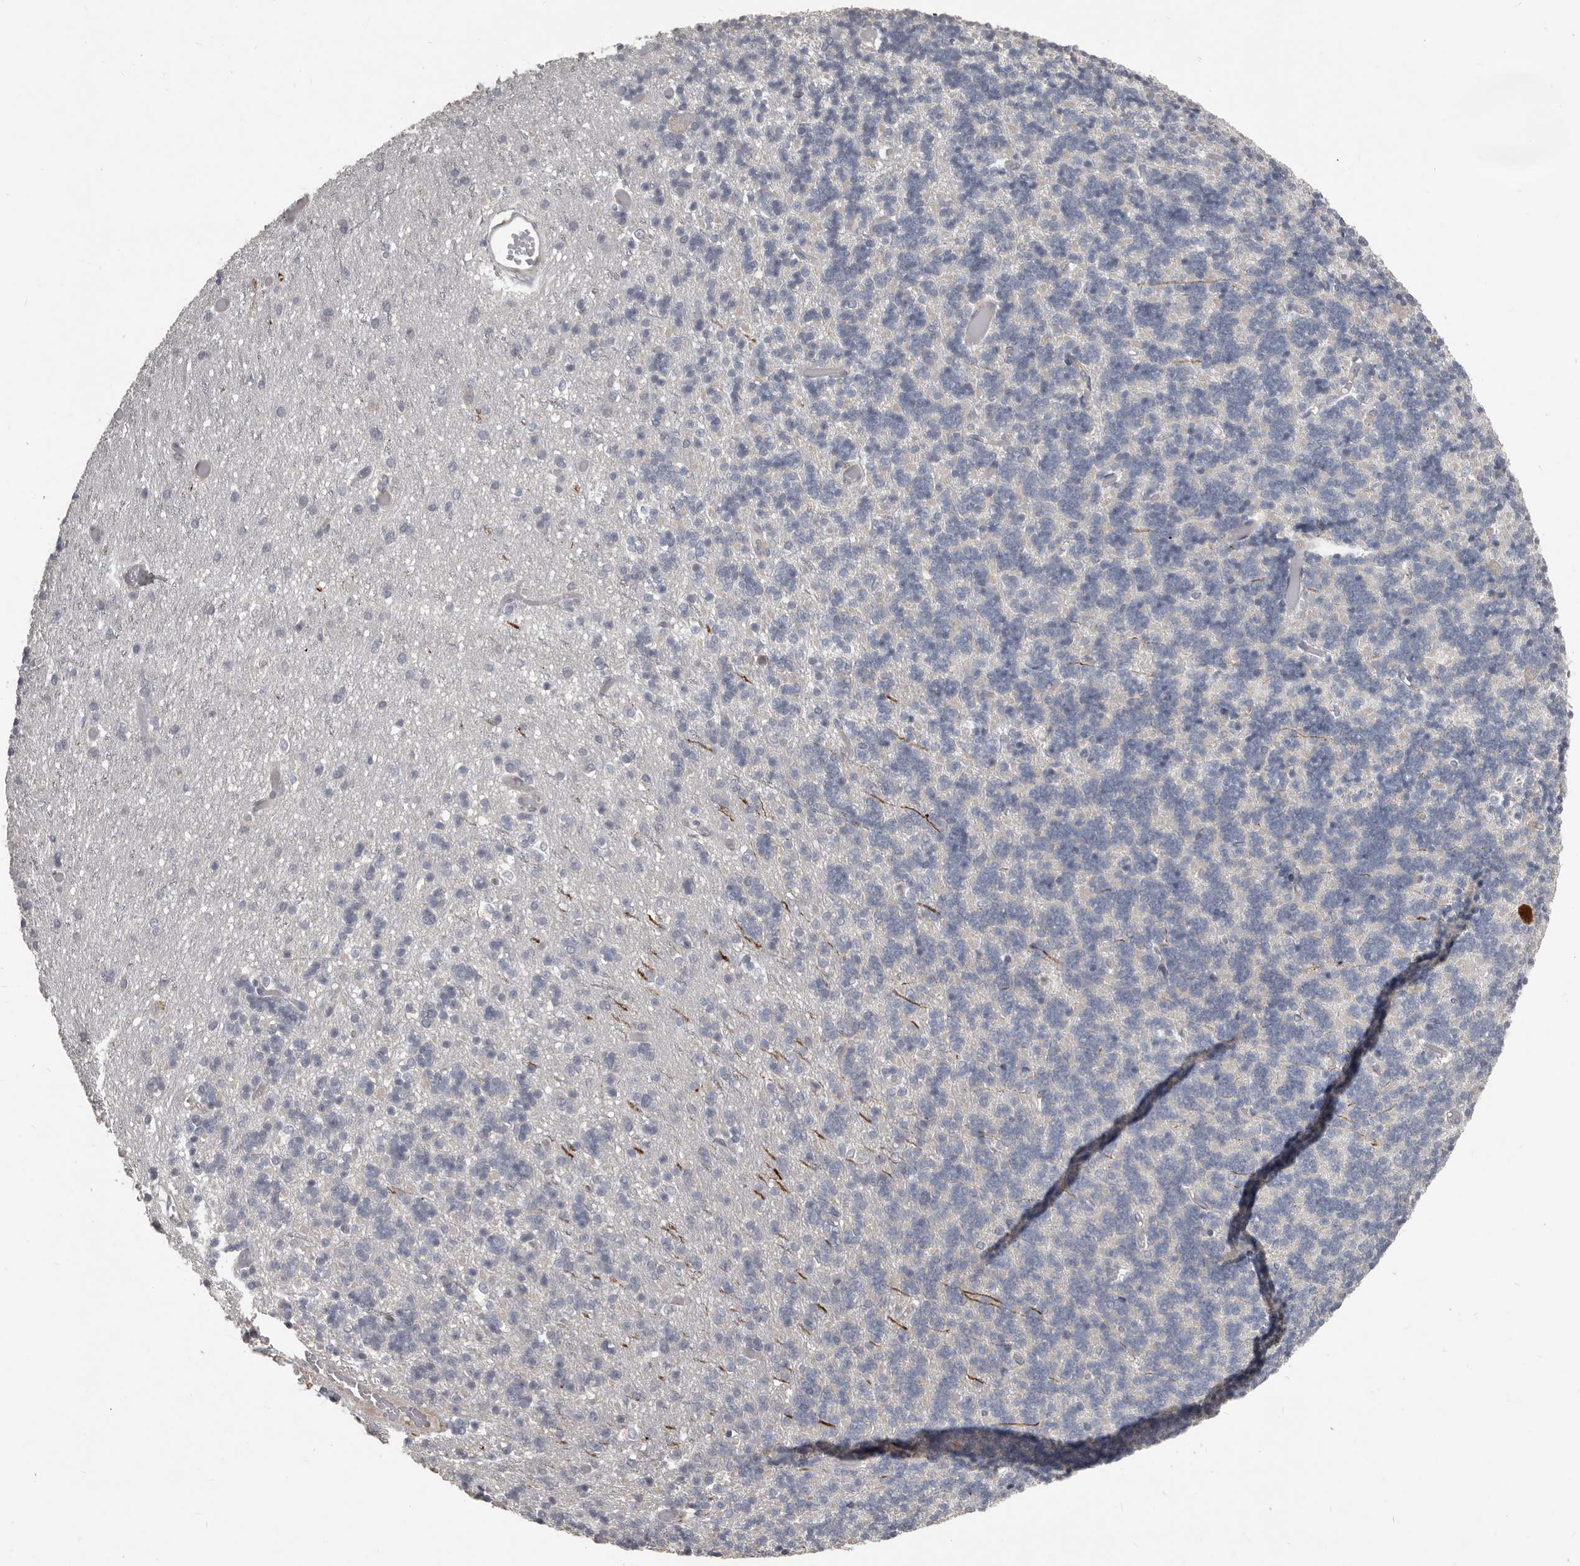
{"staining": {"intensity": "negative", "quantity": "none", "location": "none"}, "tissue": "cerebellum", "cell_type": "Cells in granular layer", "image_type": "normal", "snomed": [{"axis": "morphology", "description": "Normal tissue, NOS"}, {"axis": "topography", "description": "Cerebellum"}], "caption": "IHC of unremarkable human cerebellum reveals no positivity in cells in granular layer. The staining was performed using DAB to visualize the protein expression in brown, while the nuclei were stained in blue with hematoxylin (Magnification: 20x).", "gene": "CA6", "patient": {"sex": "male", "age": 37}}